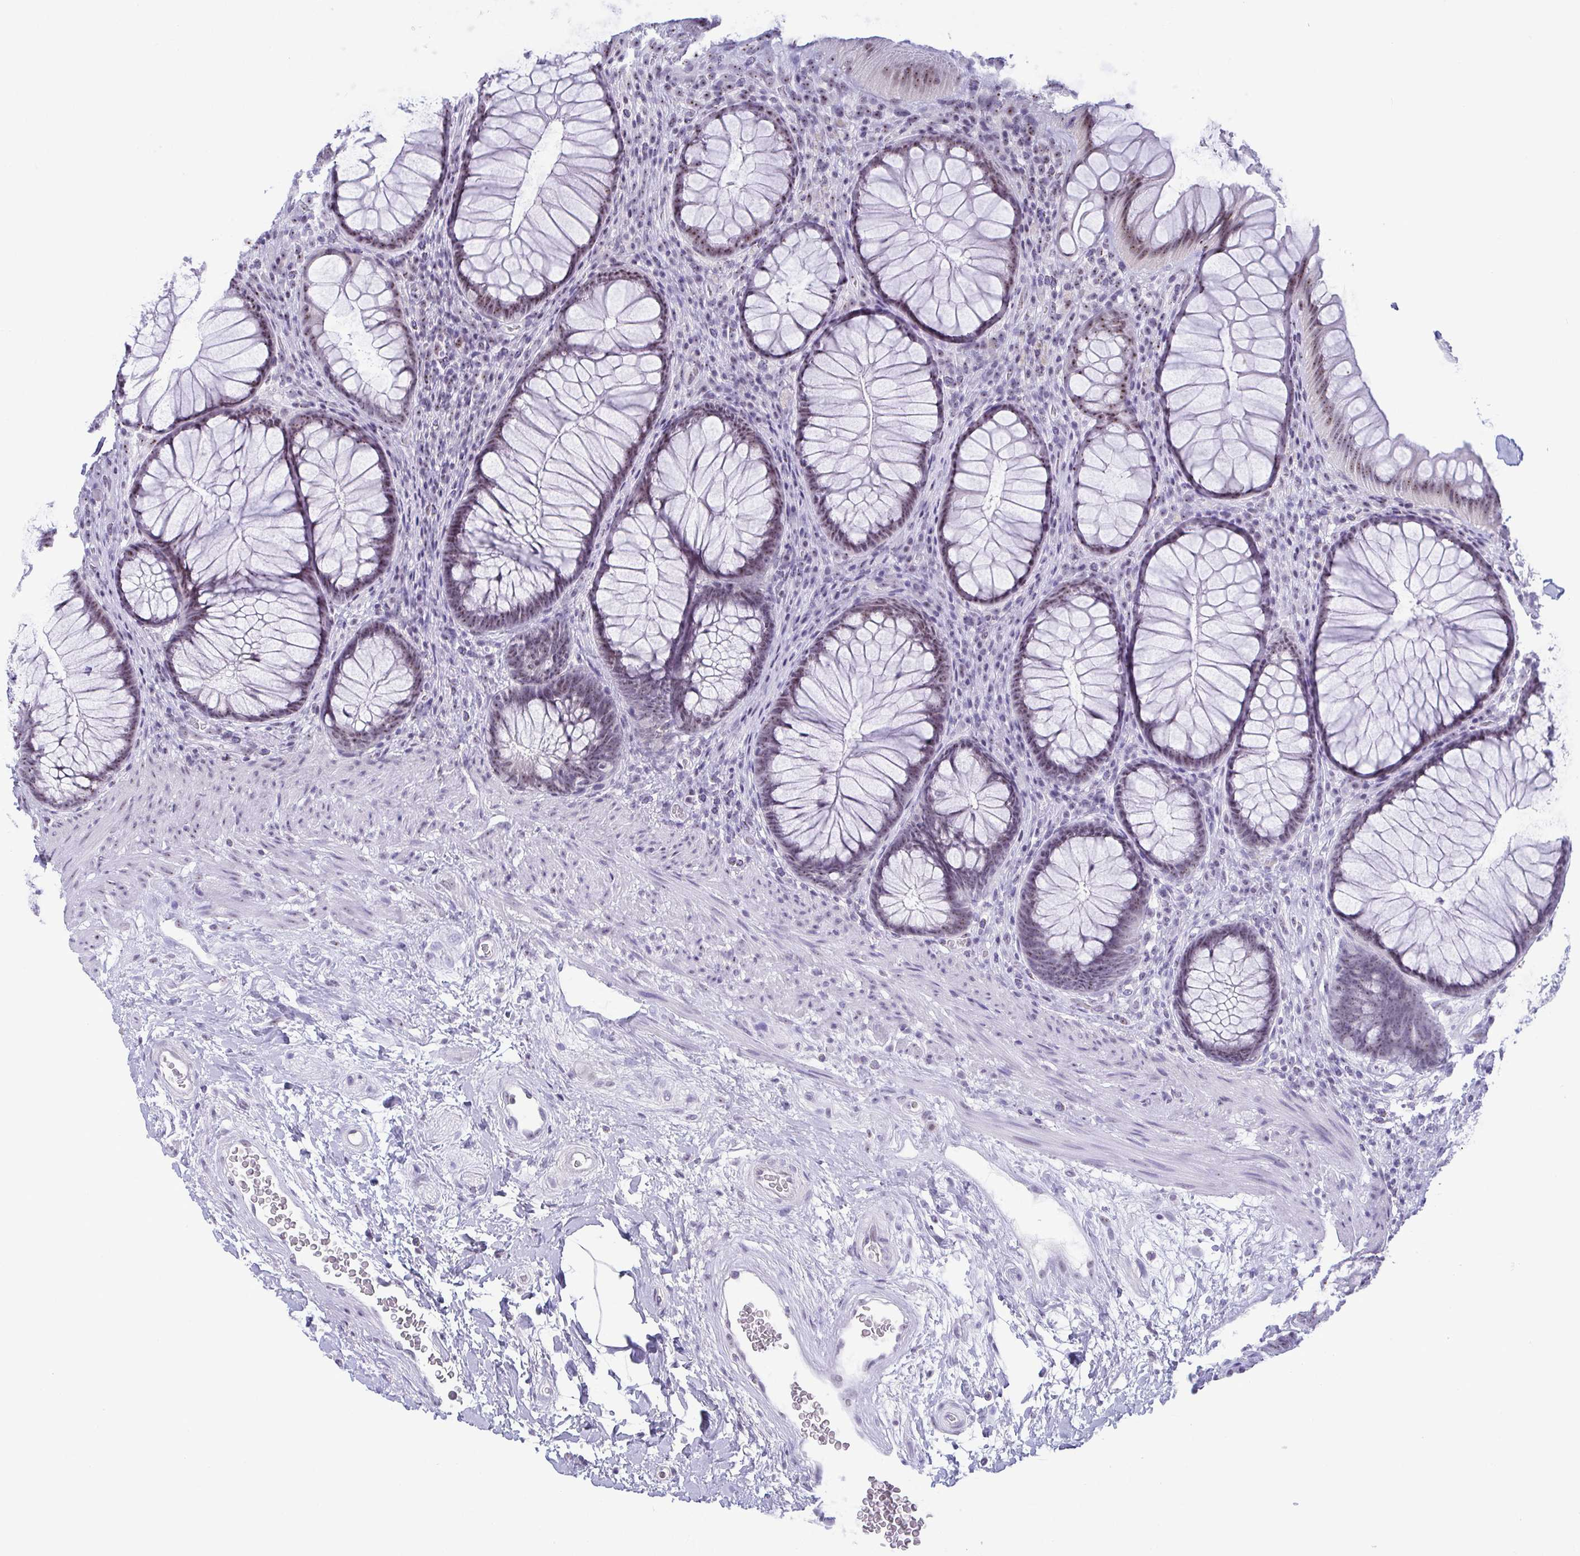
{"staining": {"intensity": "weak", "quantity": "<25%", "location": "nuclear"}, "tissue": "rectum", "cell_type": "Glandular cells", "image_type": "normal", "snomed": [{"axis": "morphology", "description": "Normal tissue, NOS"}, {"axis": "topography", "description": "Smooth muscle"}, {"axis": "topography", "description": "Rectum"}], "caption": "Immunohistochemistry micrograph of unremarkable rectum: human rectum stained with DAB (3,3'-diaminobenzidine) reveals no significant protein staining in glandular cells. Brightfield microscopy of immunohistochemistry (IHC) stained with DAB (brown) and hematoxylin (blue), captured at high magnification.", "gene": "BZW1", "patient": {"sex": "male", "age": 53}}